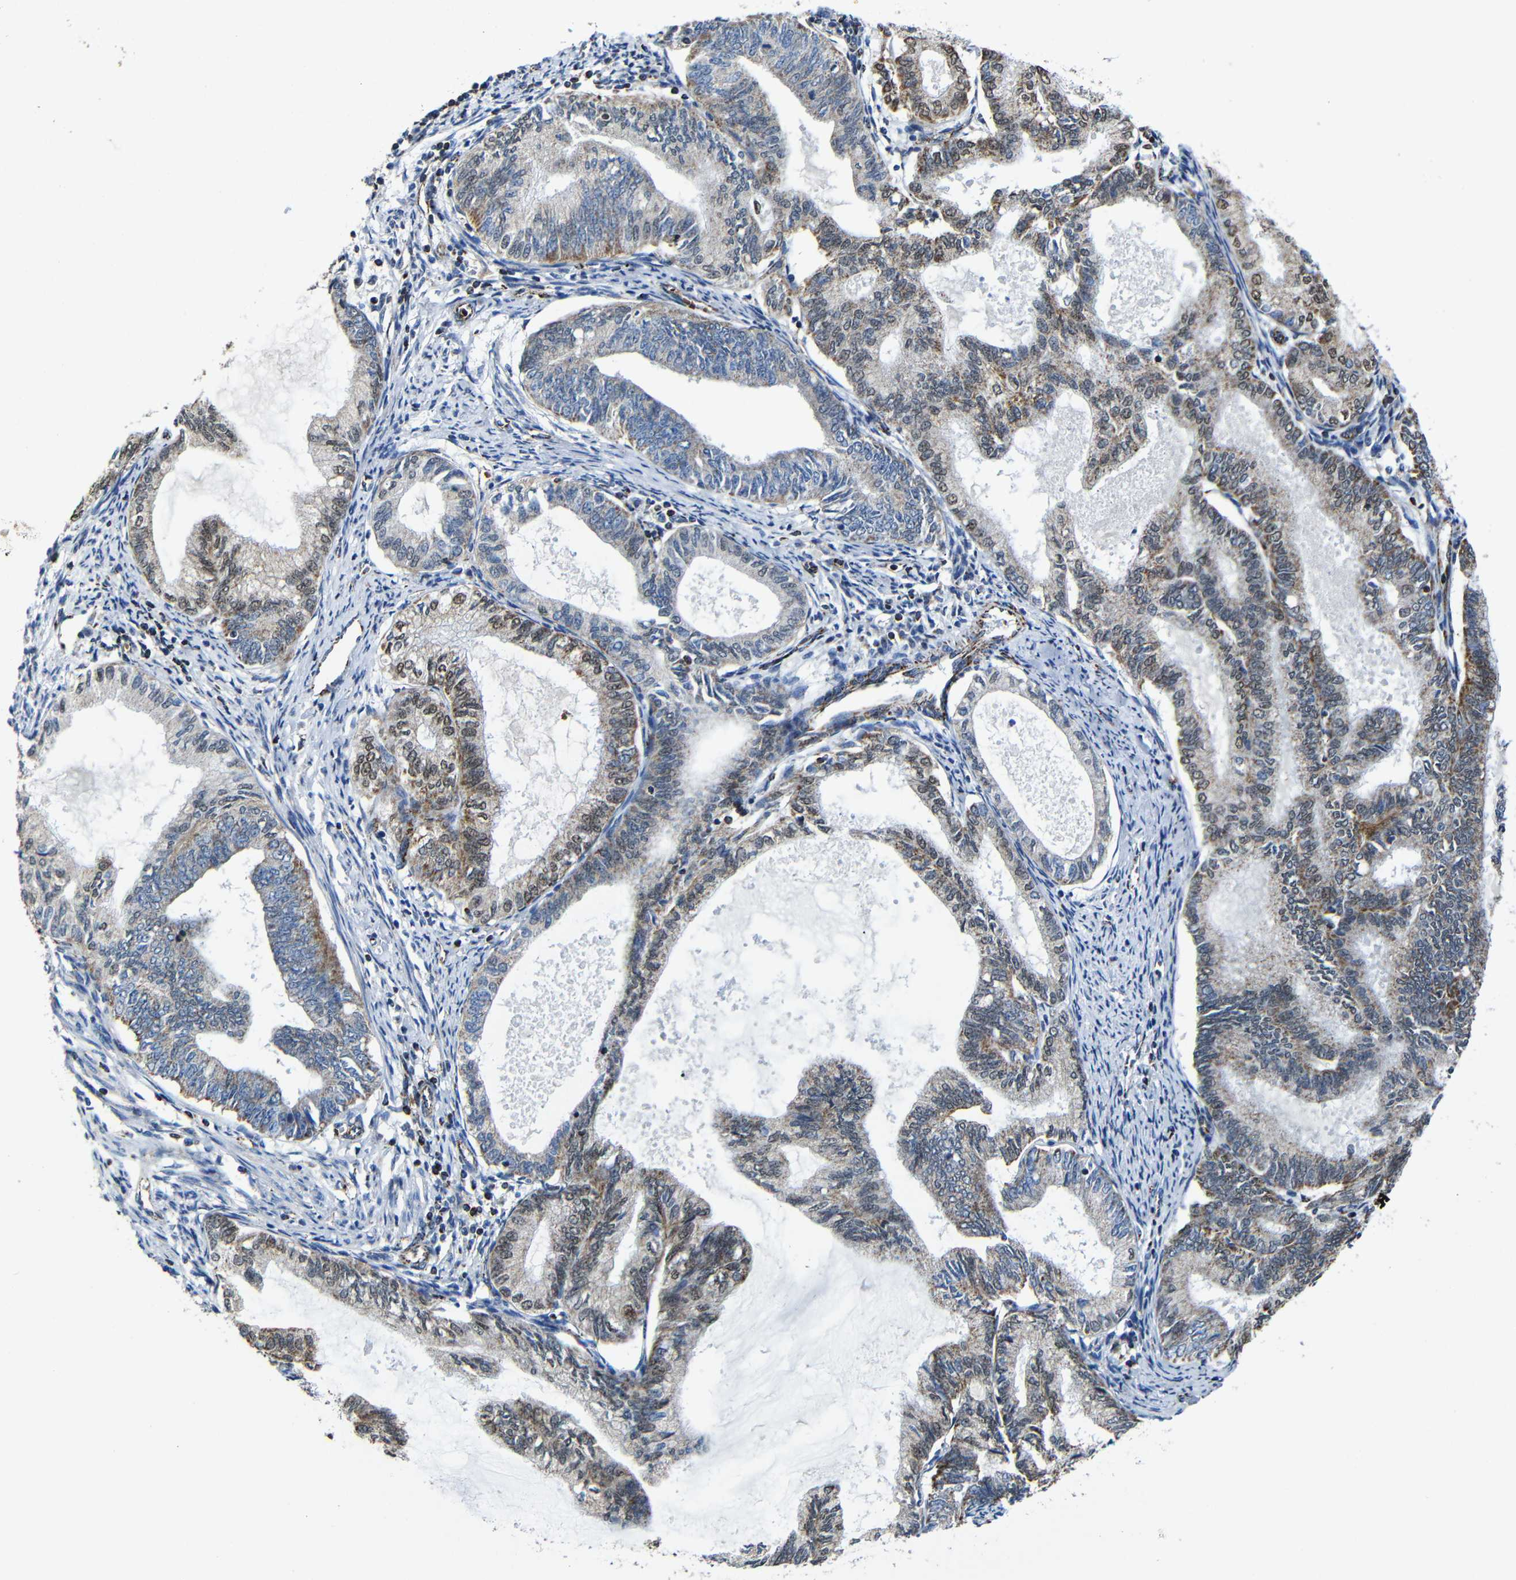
{"staining": {"intensity": "moderate", "quantity": "25%-75%", "location": "cytoplasmic/membranous"}, "tissue": "endometrial cancer", "cell_type": "Tumor cells", "image_type": "cancer", "snomed": [{"axis": "morphology", "description": "Adenocarcinoma, NOS"}, {"axis": "topography", "description": "Endometrium"}], "caption": "A medium amount of moderate cytoplasmic/membranous staining is seen in approximately 25%-75% of tumor cells in endometrial cancer (adenocarcinoma) tissue.", "gene": "CA5B", "patient": {"sex": "female", "age": 86}}